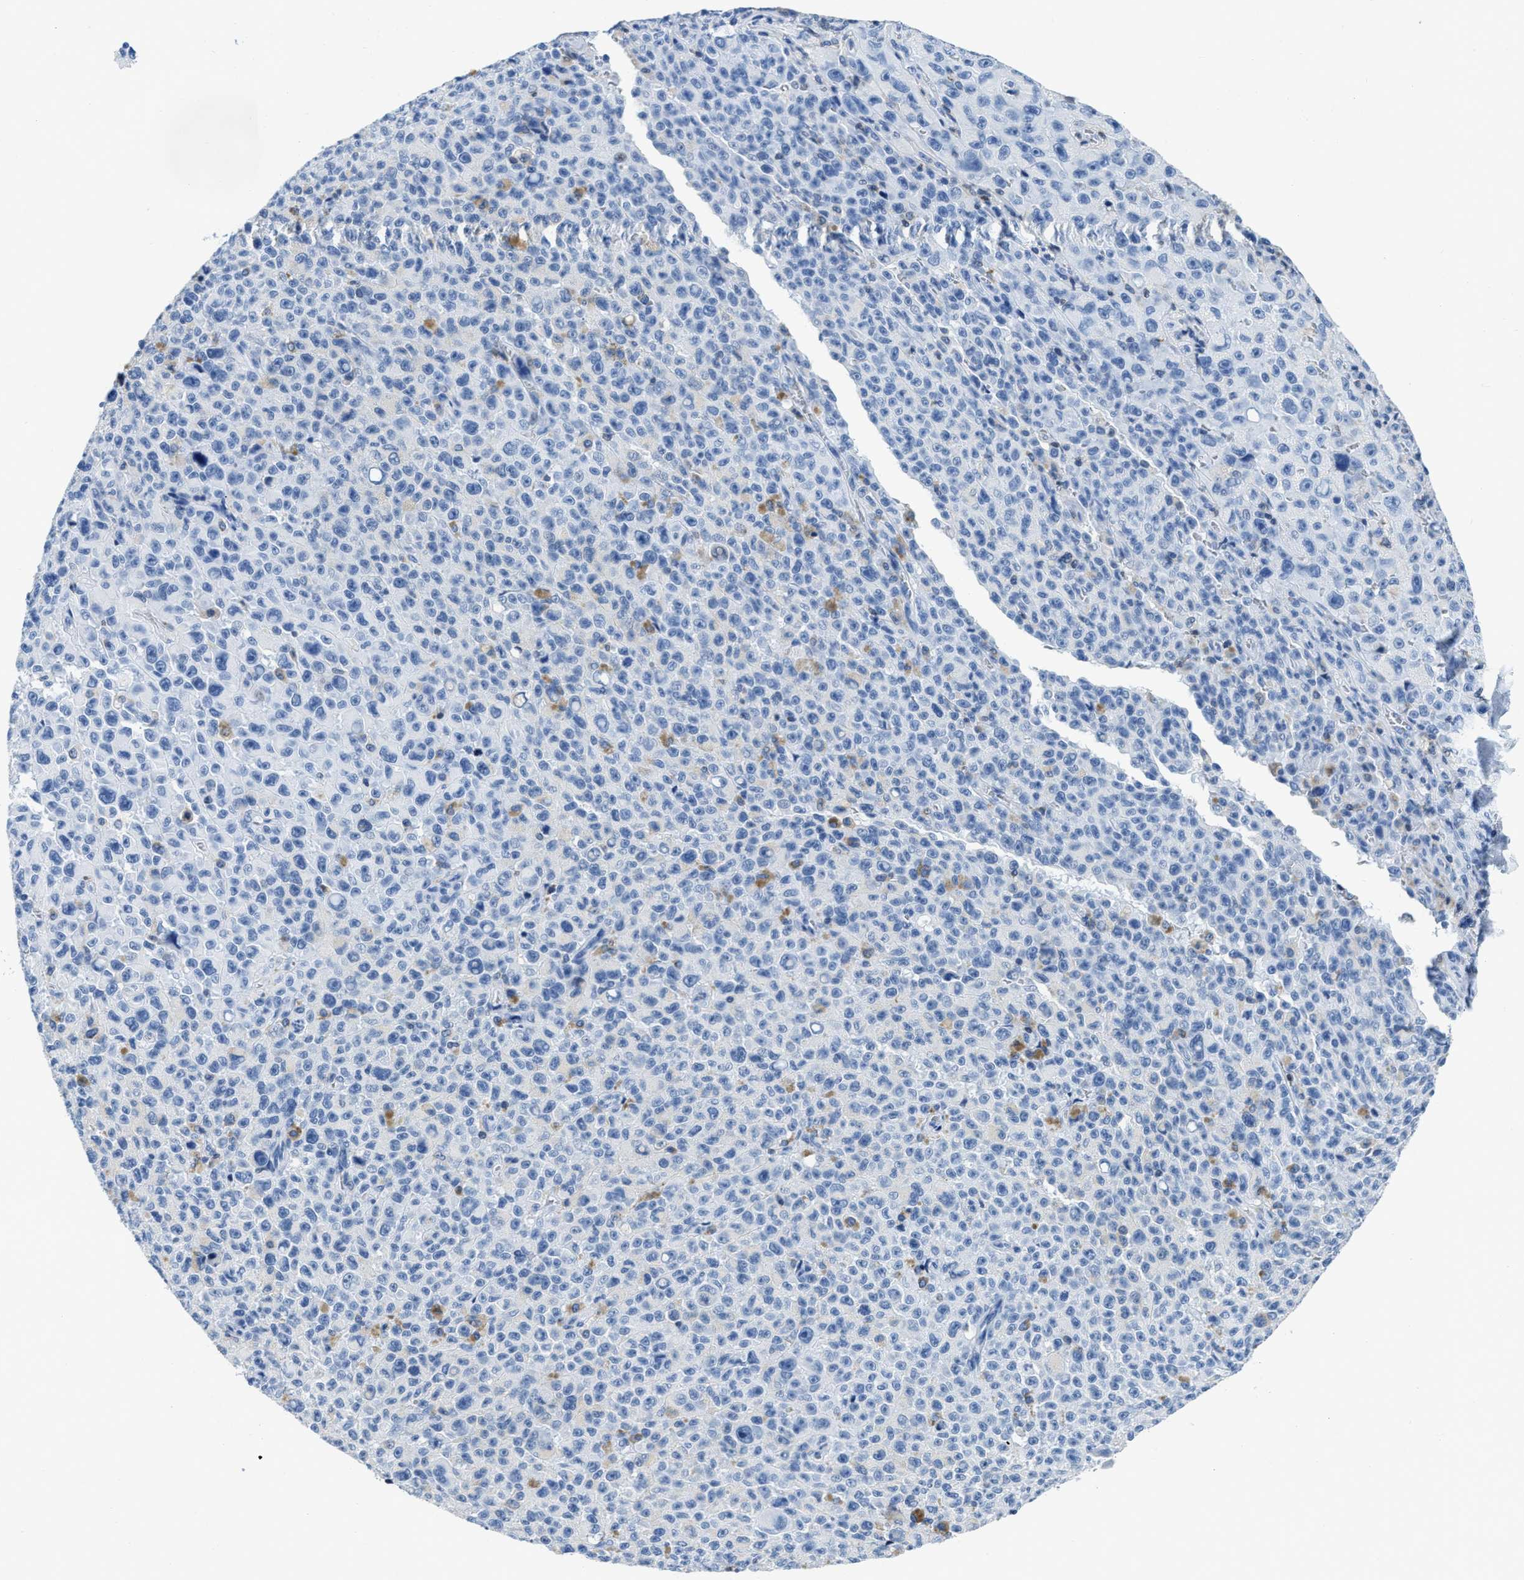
{"staining": {"intensity": "negative", "quantity": "none", "location": "none"}, "tissue": "melanoma", "cell_type": "Tumor cells", "image_type": "cancer", "snomed": [{"axis": "morphology", "description": "Malignant melanoma, NOS"}, {"axis": "topography", "description": "Skin"}], "caption": "Melanoma stained for a protein using immunohistochemistry (IHC) demonstrates no expression tumor cells.", "gene": "NFATC2", "patient": {"sex": "female", "age": 82}}